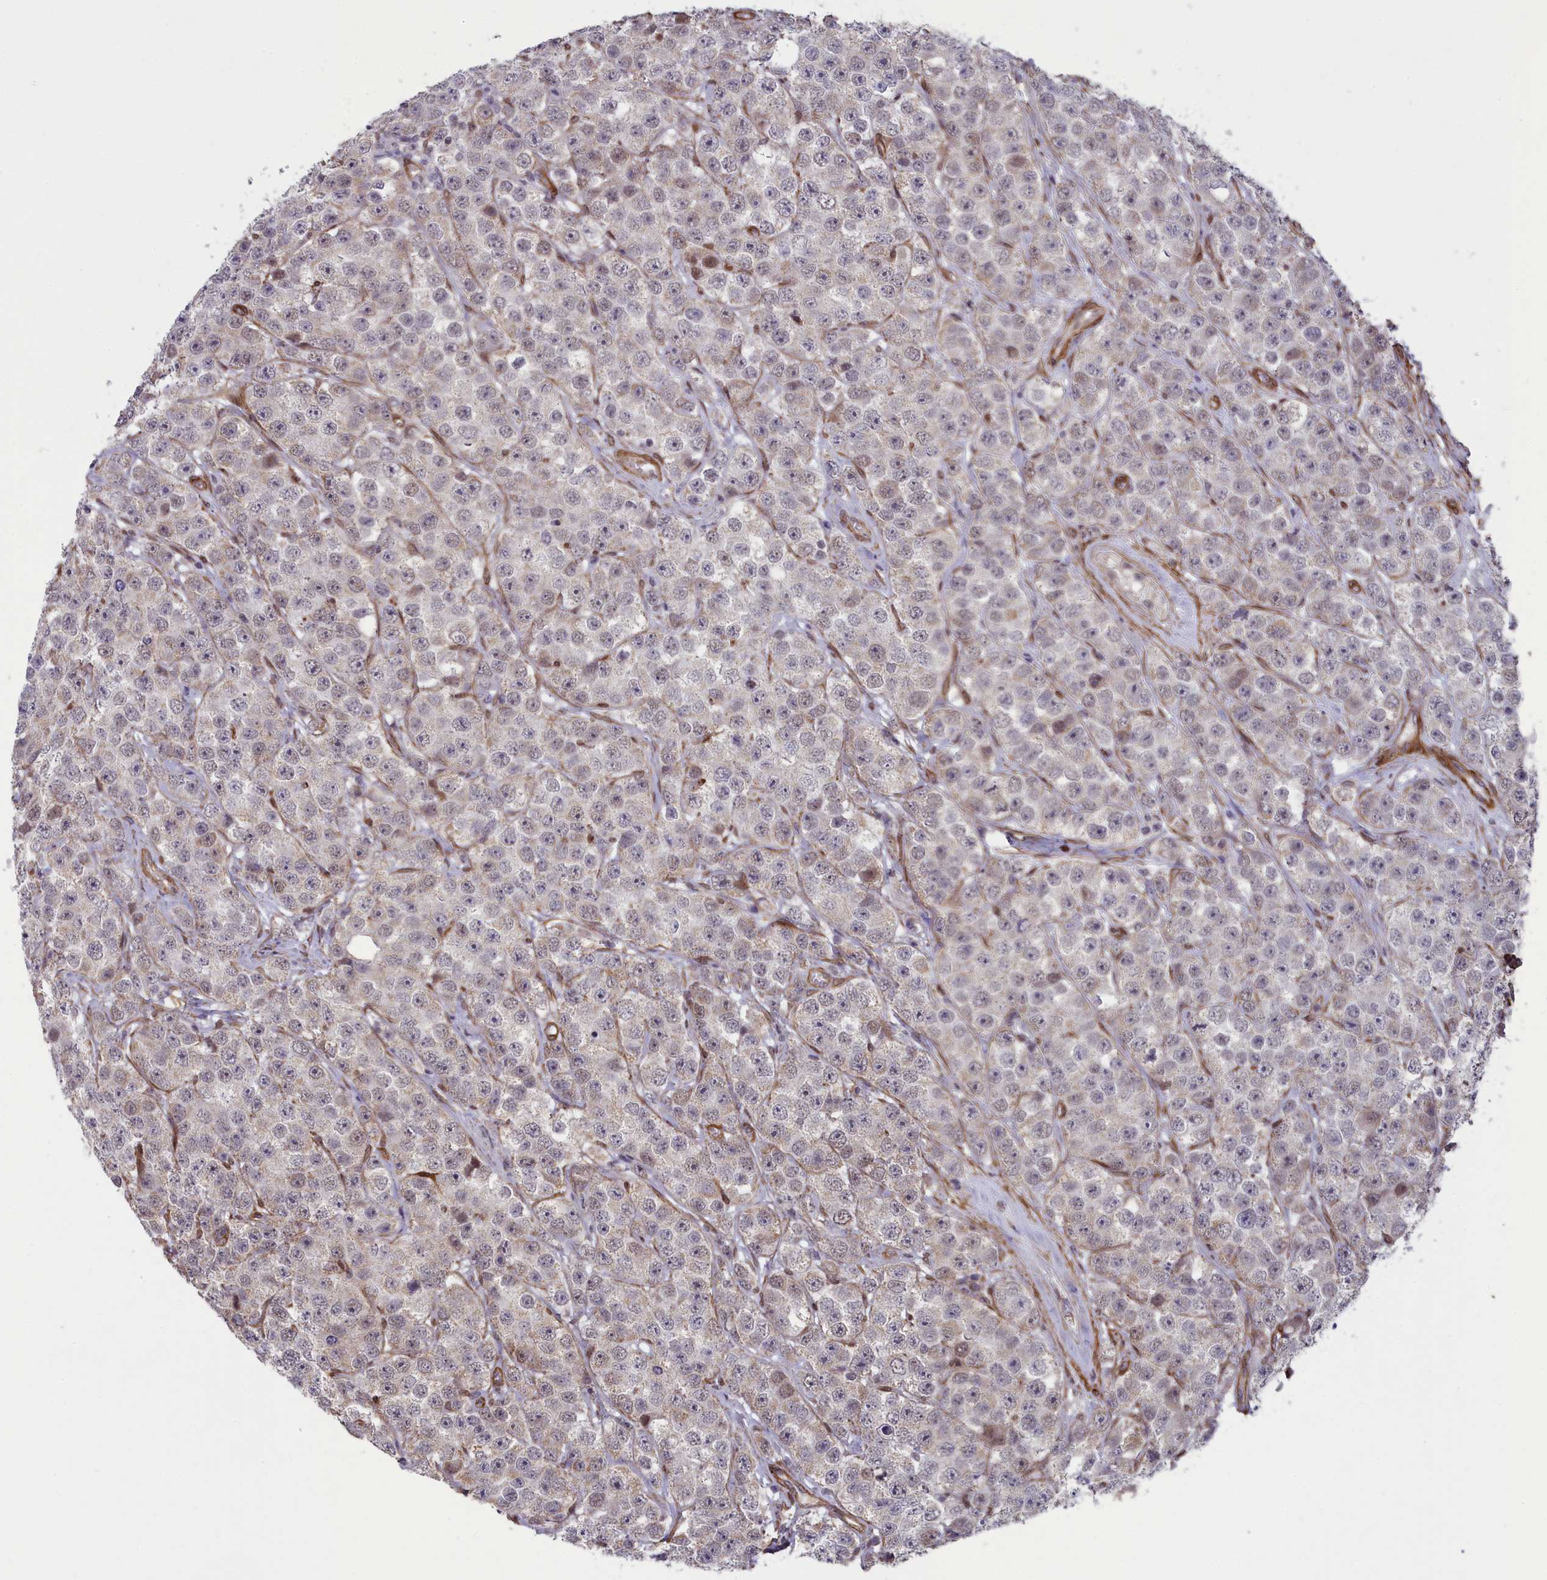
{"staining": {"intensity": "weak", "quantity": "<25%", "location": "nuclear"}, "tissue": "testis cancer", "cell_type": "Tumor cells", "image_type": "cancer", "snomed": [{"axis": "morphology", "description": "Seminoma, NOS"}, {"axis": "topography", "description": "Testis"}], "caption": "There is no significant expression in tumor cells of testis cancer. The staining is performed using DAB brown chromogen with nuclei counter-stained in using hematoxylin.", "gene": "TNS1", "patient": {"sex": "male", "age": 28}}